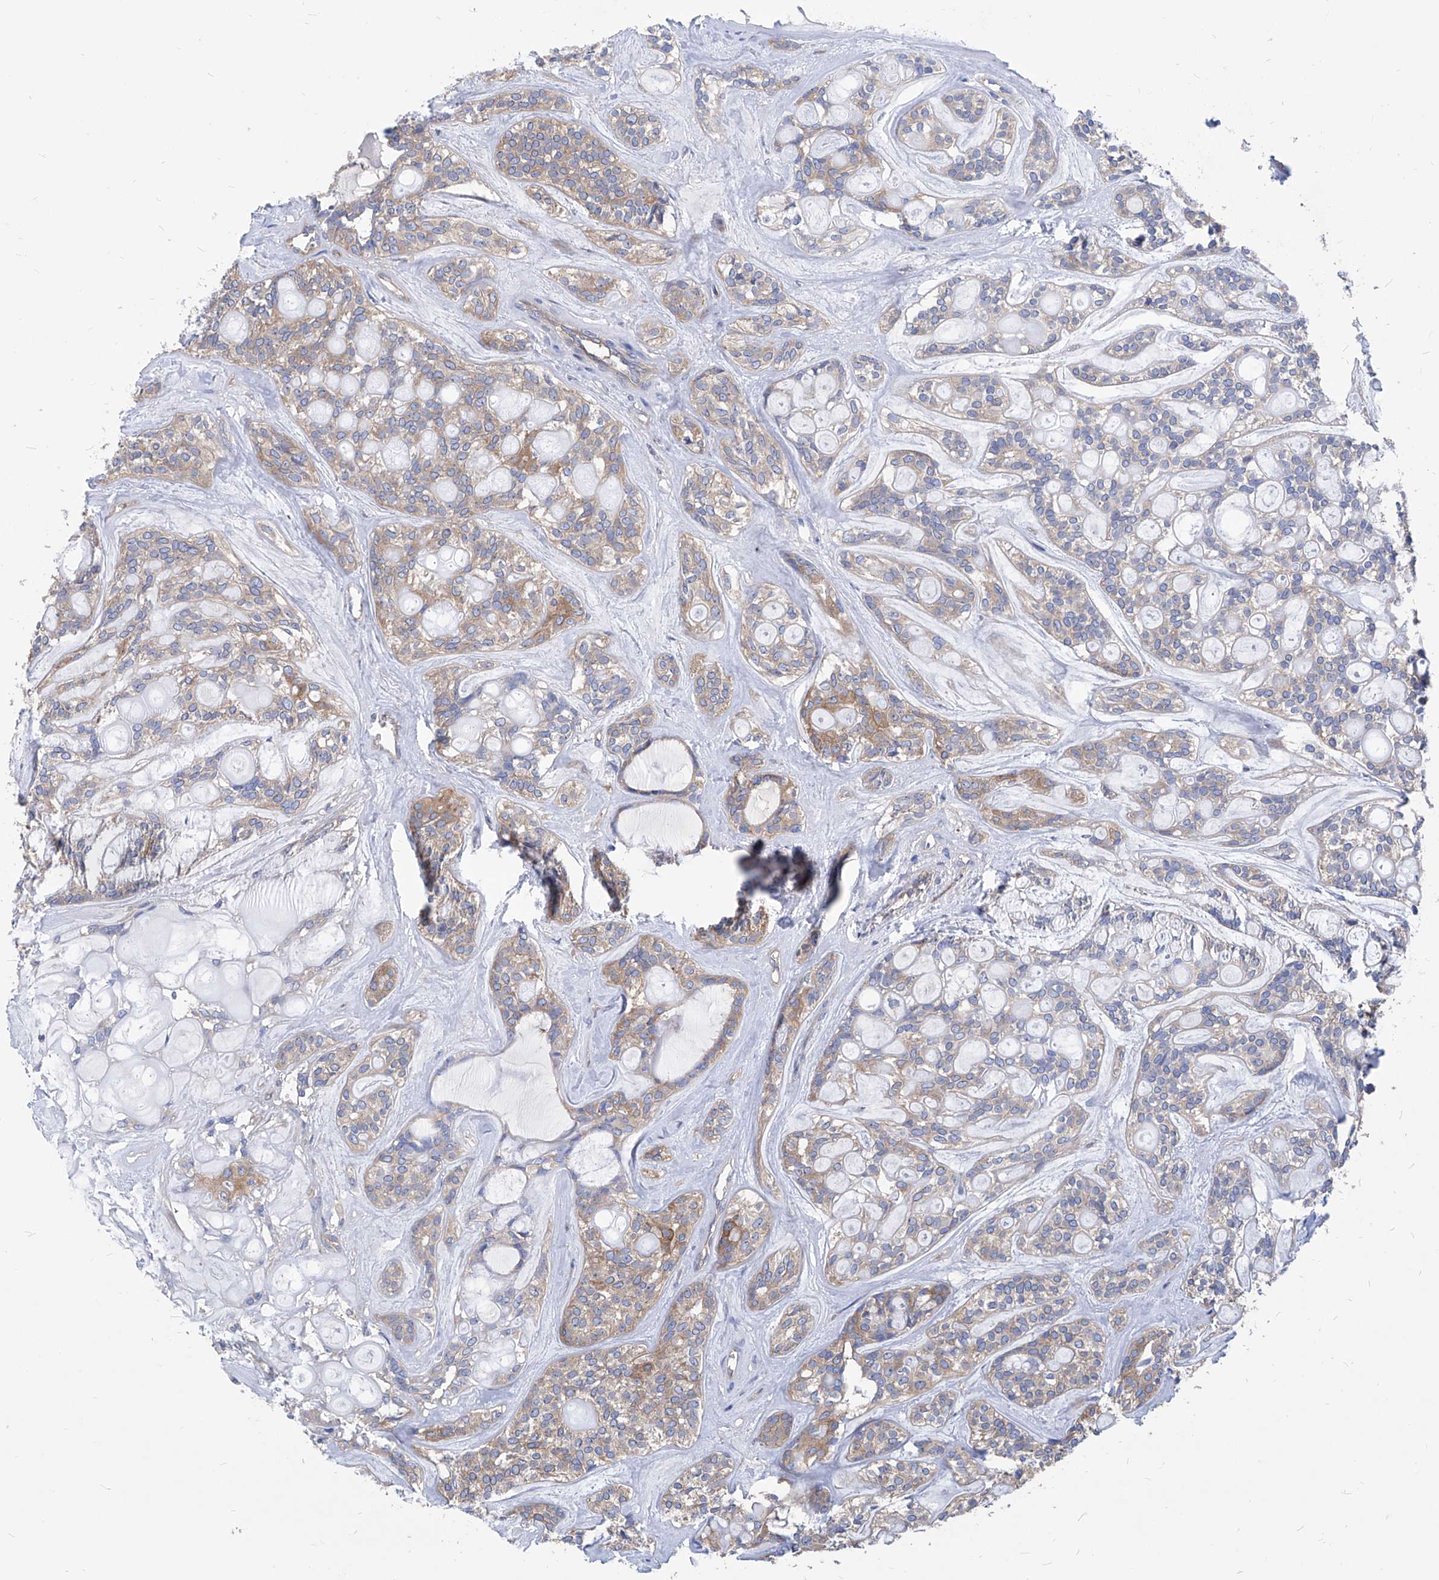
{"staining": {"intensity": "moderate", "quantity": "<25%", "location": "cytoplasmic/membranous"}, "tissue": "head and neck cancer", "cell_type": "Tumor cells", "image_type": "cancer", "snomed": [{"axis": "morphology", "description": "Adenocarcinoma, NOS"}, {"axis": "topography", "description": "Head-Neck"}], "caption": "Protein expression analysis of adenocarcinoma (head and neck) shows moderate cytoplasmic/membranous staining in about <25% of tumor cells.", "gene": "XPNPEP1", "patient": {"sex": "male", "age": 66}}